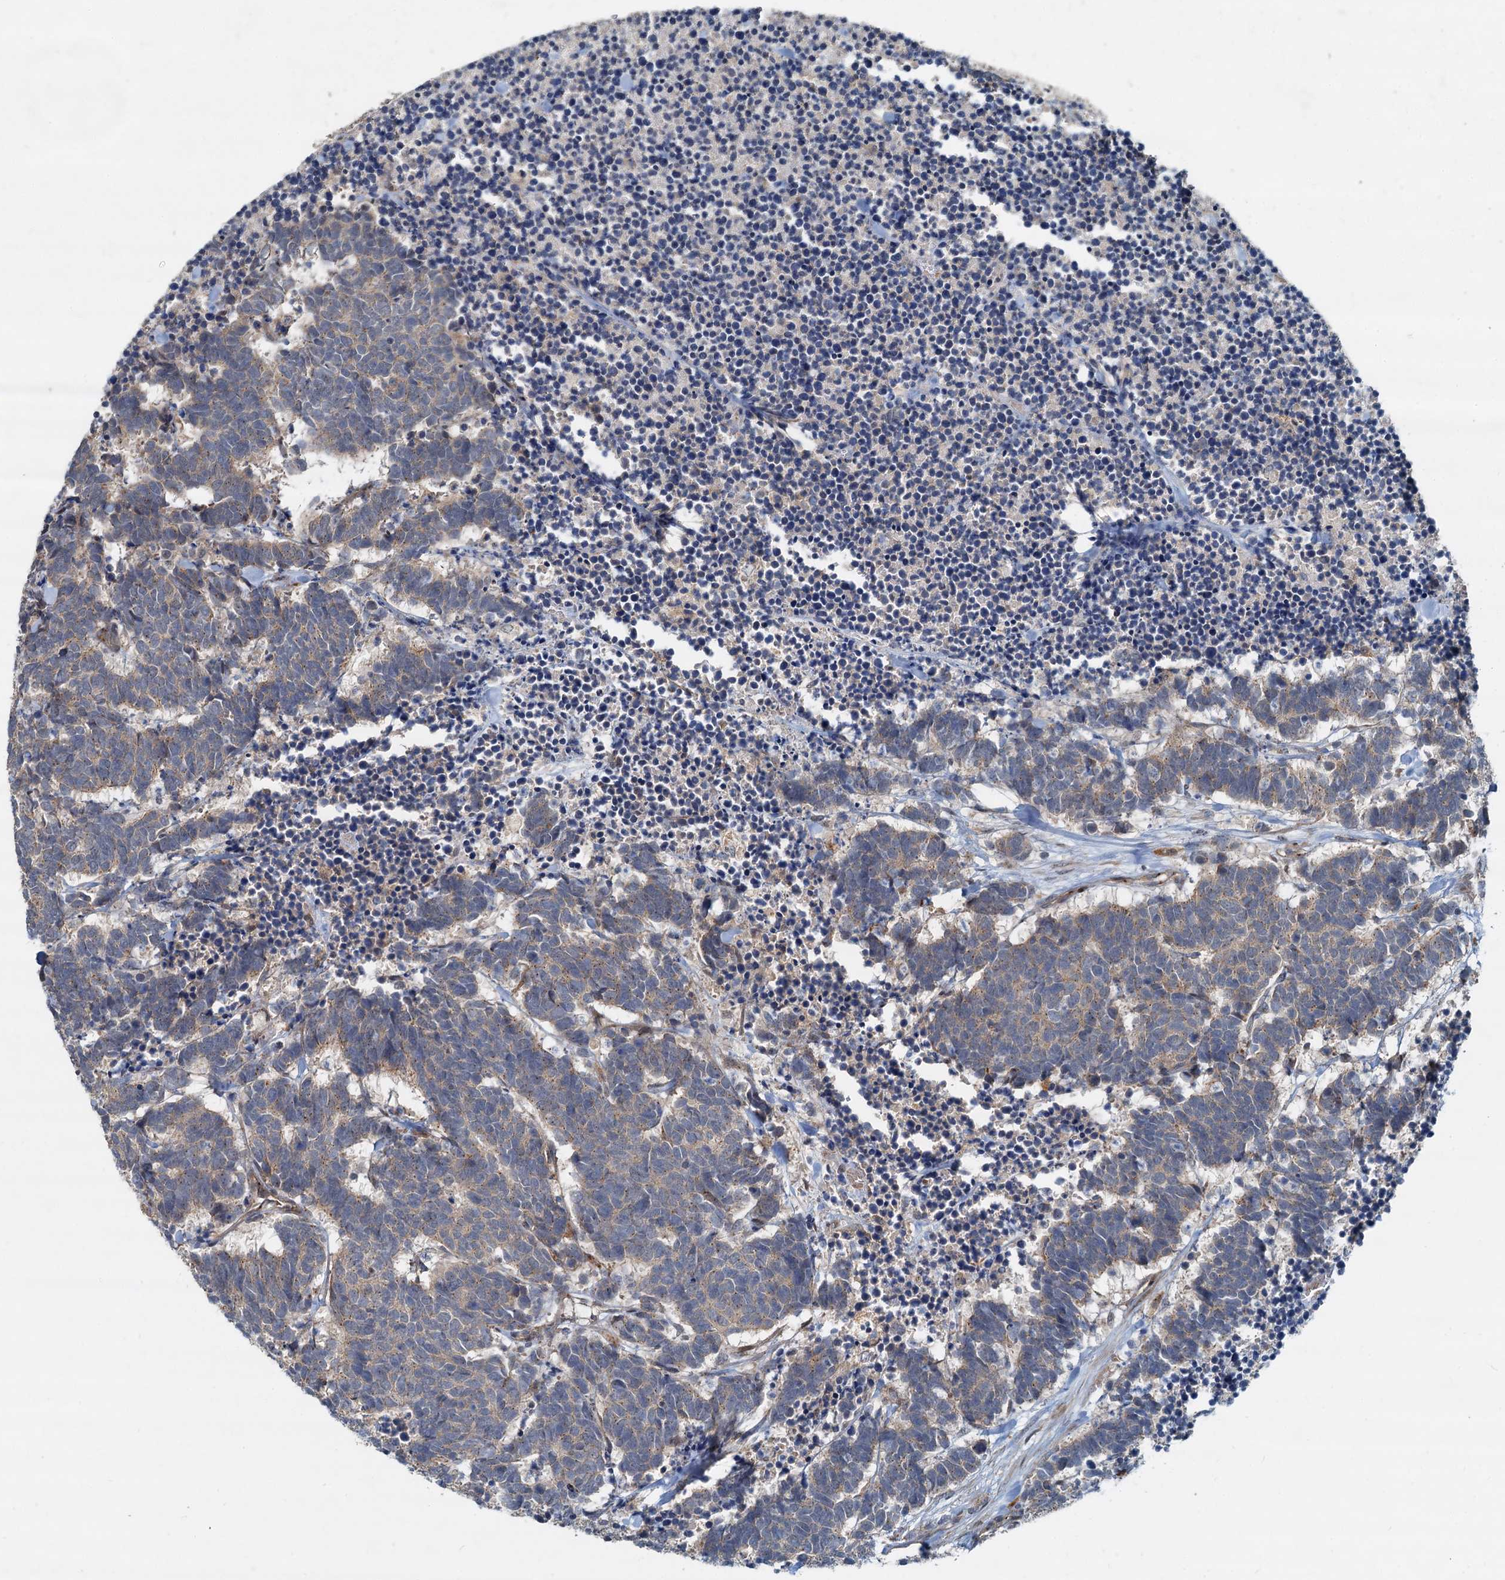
{"staining": {"intensity": "weak", "quantity": "25%-75%", "location": "cytoplasmic/membranous"}, "tissue": "carcinoid", "cell_type": "Tumor cells", "image_type": "cancer", "snomed": [{"axis": "morphology", "description": "Carcinoma, NOS"}, {"axis": "morphology", "description": "Carcinoid, malignant, NOS"}, {"axis": "topography", "description": "Urinary bladder"}], "caption": "A photomicrograph showing weak cytoplasmic/membranous expression in about 25%-75% of tumor cells in carcinoid, as visualized by brown immunohistochemical staining.", "gene": "CEP68", "patient": {"sex": "male", "age": 57}}